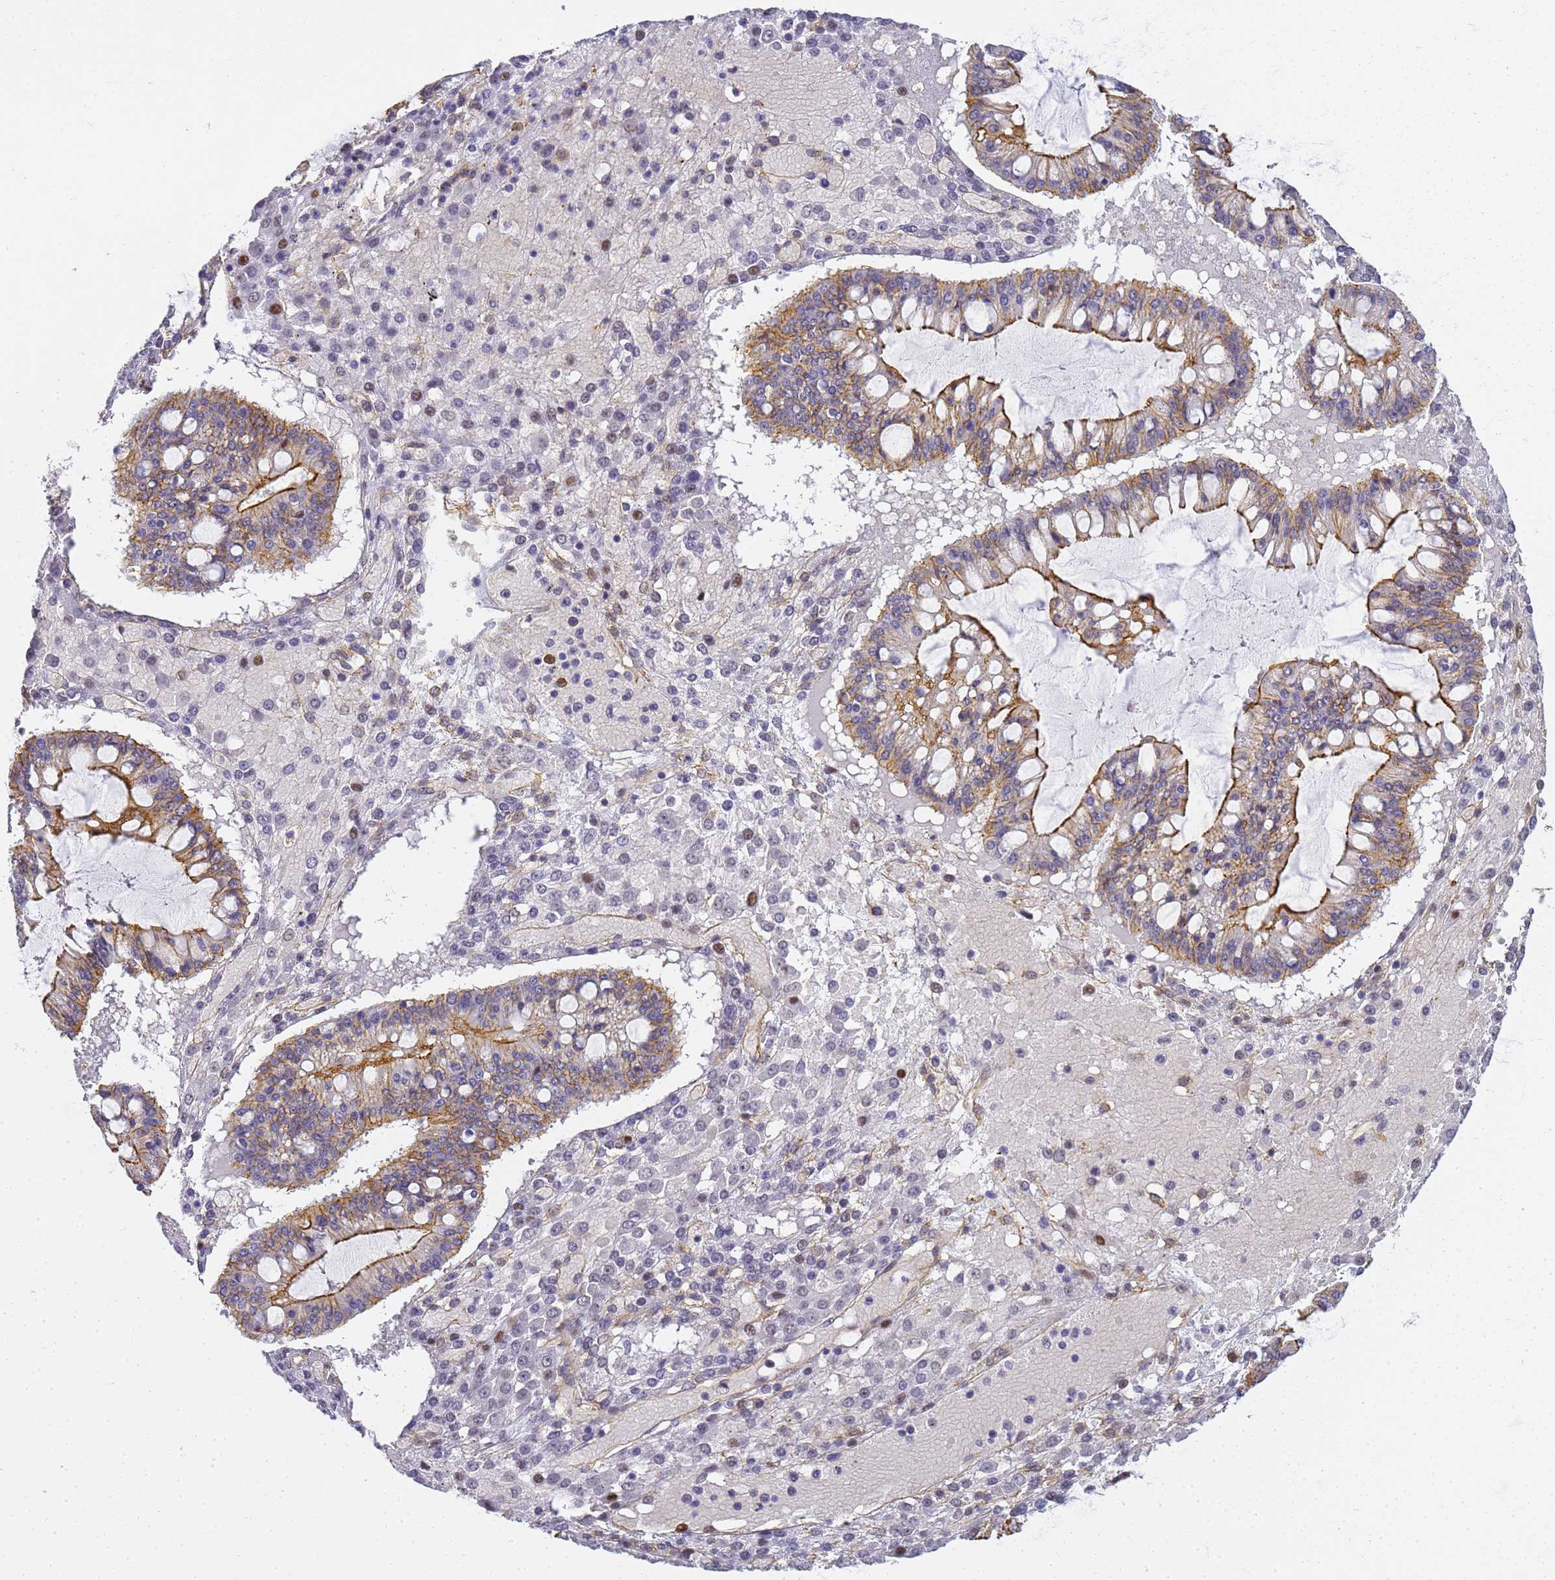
{"staining": {"intensity": "moderate", "quantity": ">75%", "location": "cytoplasmic/membranous"}, "tissue": "ovarian cancer", "cell_type": "Tumor cells", "image_type": "cancer", "snomed": [{"axis": "morphology", "description": "Cystadenocarcinoma, mucinous, NOS"}, {"axis": "topography", "description": "Ovary"}], "caption": "Human ovarian cancer stained with a brown dye demonstrates moderate cytoplasmic/membranous positive expression in approximately >75% of tumor cells.", "gene": "GON4L", "patient": {"sex": "female", "age": 73}}